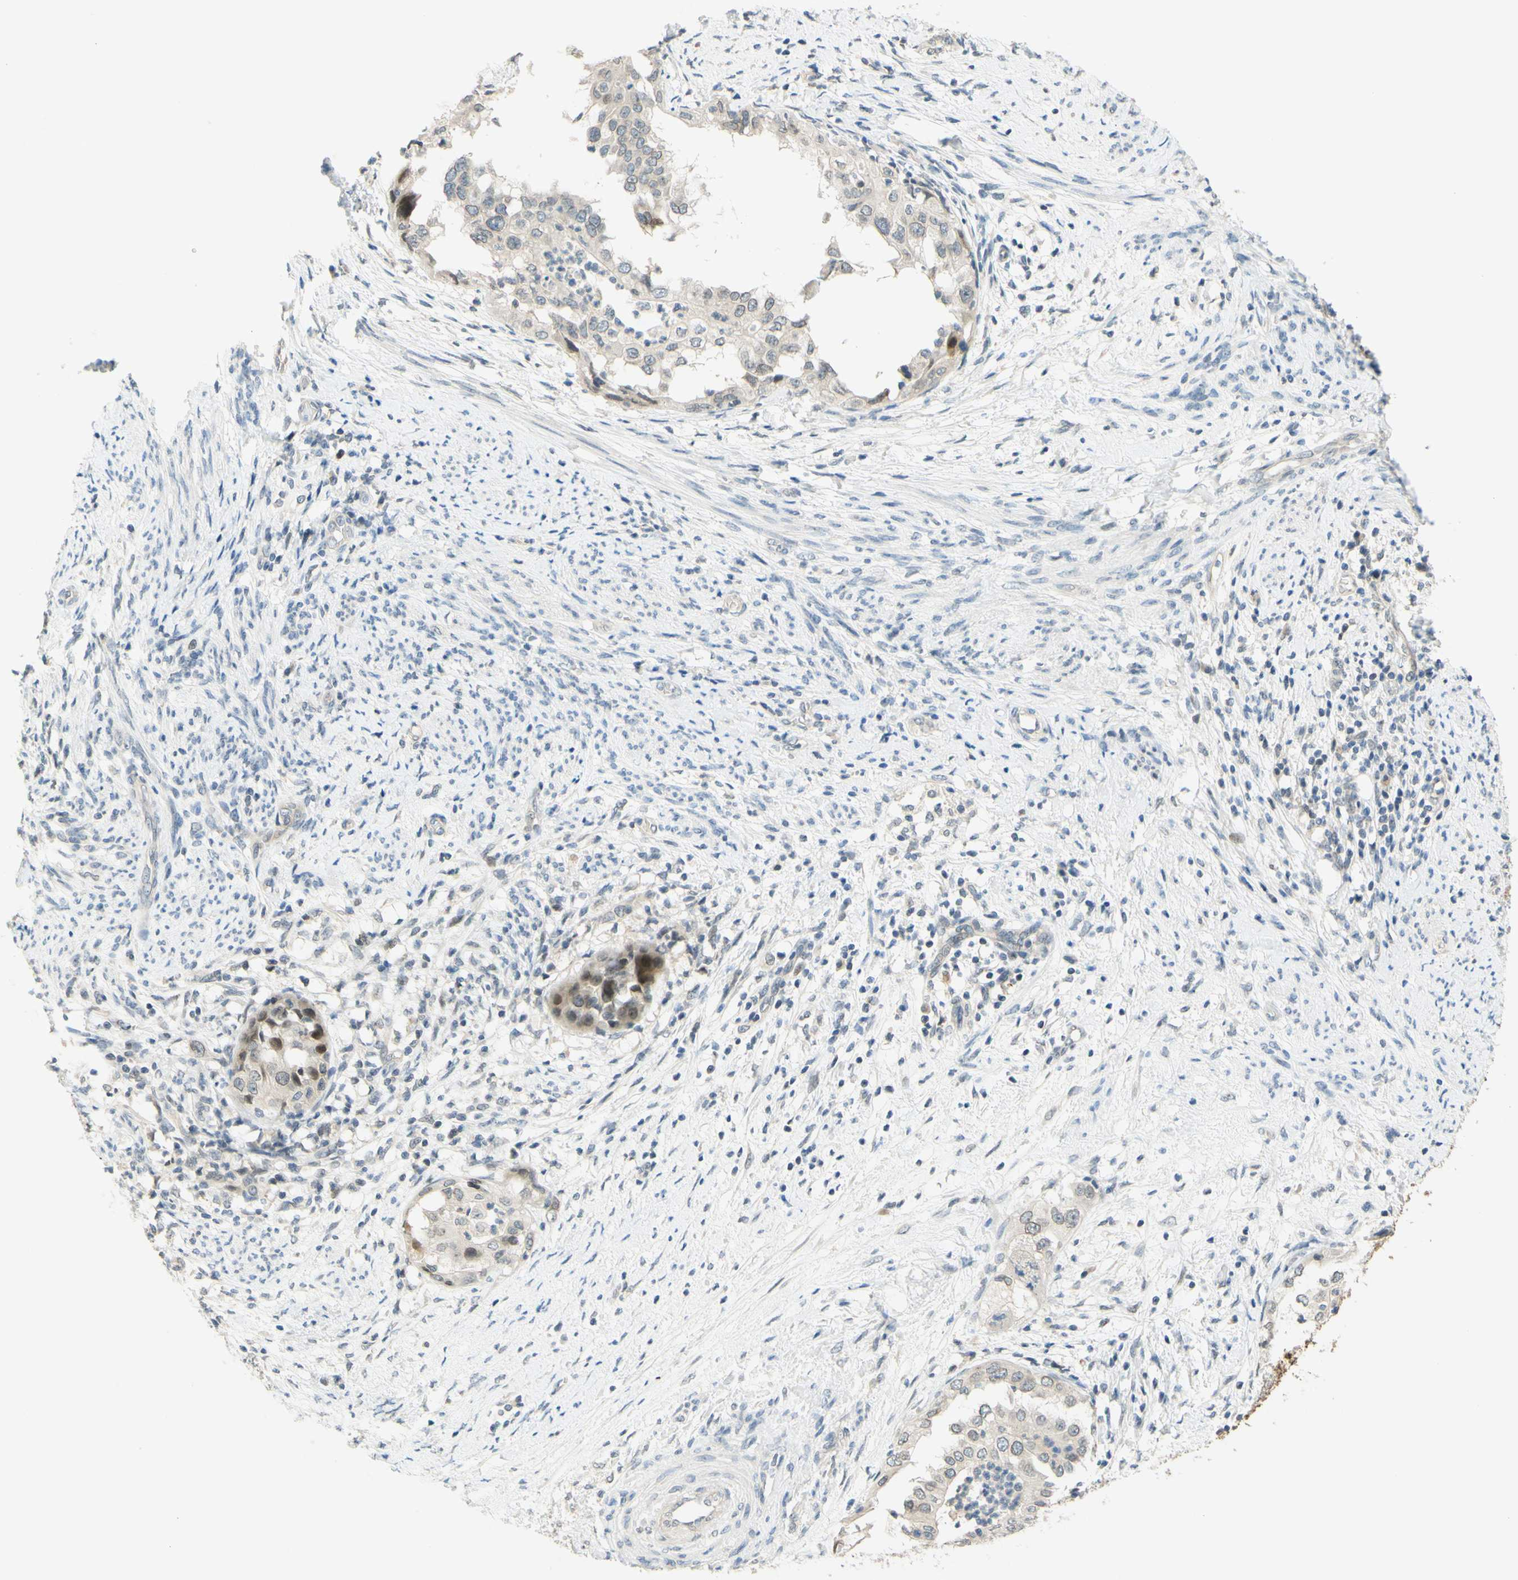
{"staining": {"intensity": "moderate", "quantity": "<25%", "location": "nuclear"}, "tissue": "endometrial cancer", "cell_type": "Tumor cells", "image_type": "cancer", "snomed": [{"axis": "morphology", "description": "Adenocarcinoma, NOS"}, {"axis": "topography", "description": "Endometrium"}], "caption": "Endometrial adenocarcinoma stained with IHC exhibits moderate nuclear expression in about <25% of tumor cells.", "gene": "C2CD2L", "patient": {"sex": "female", "age": 85}}